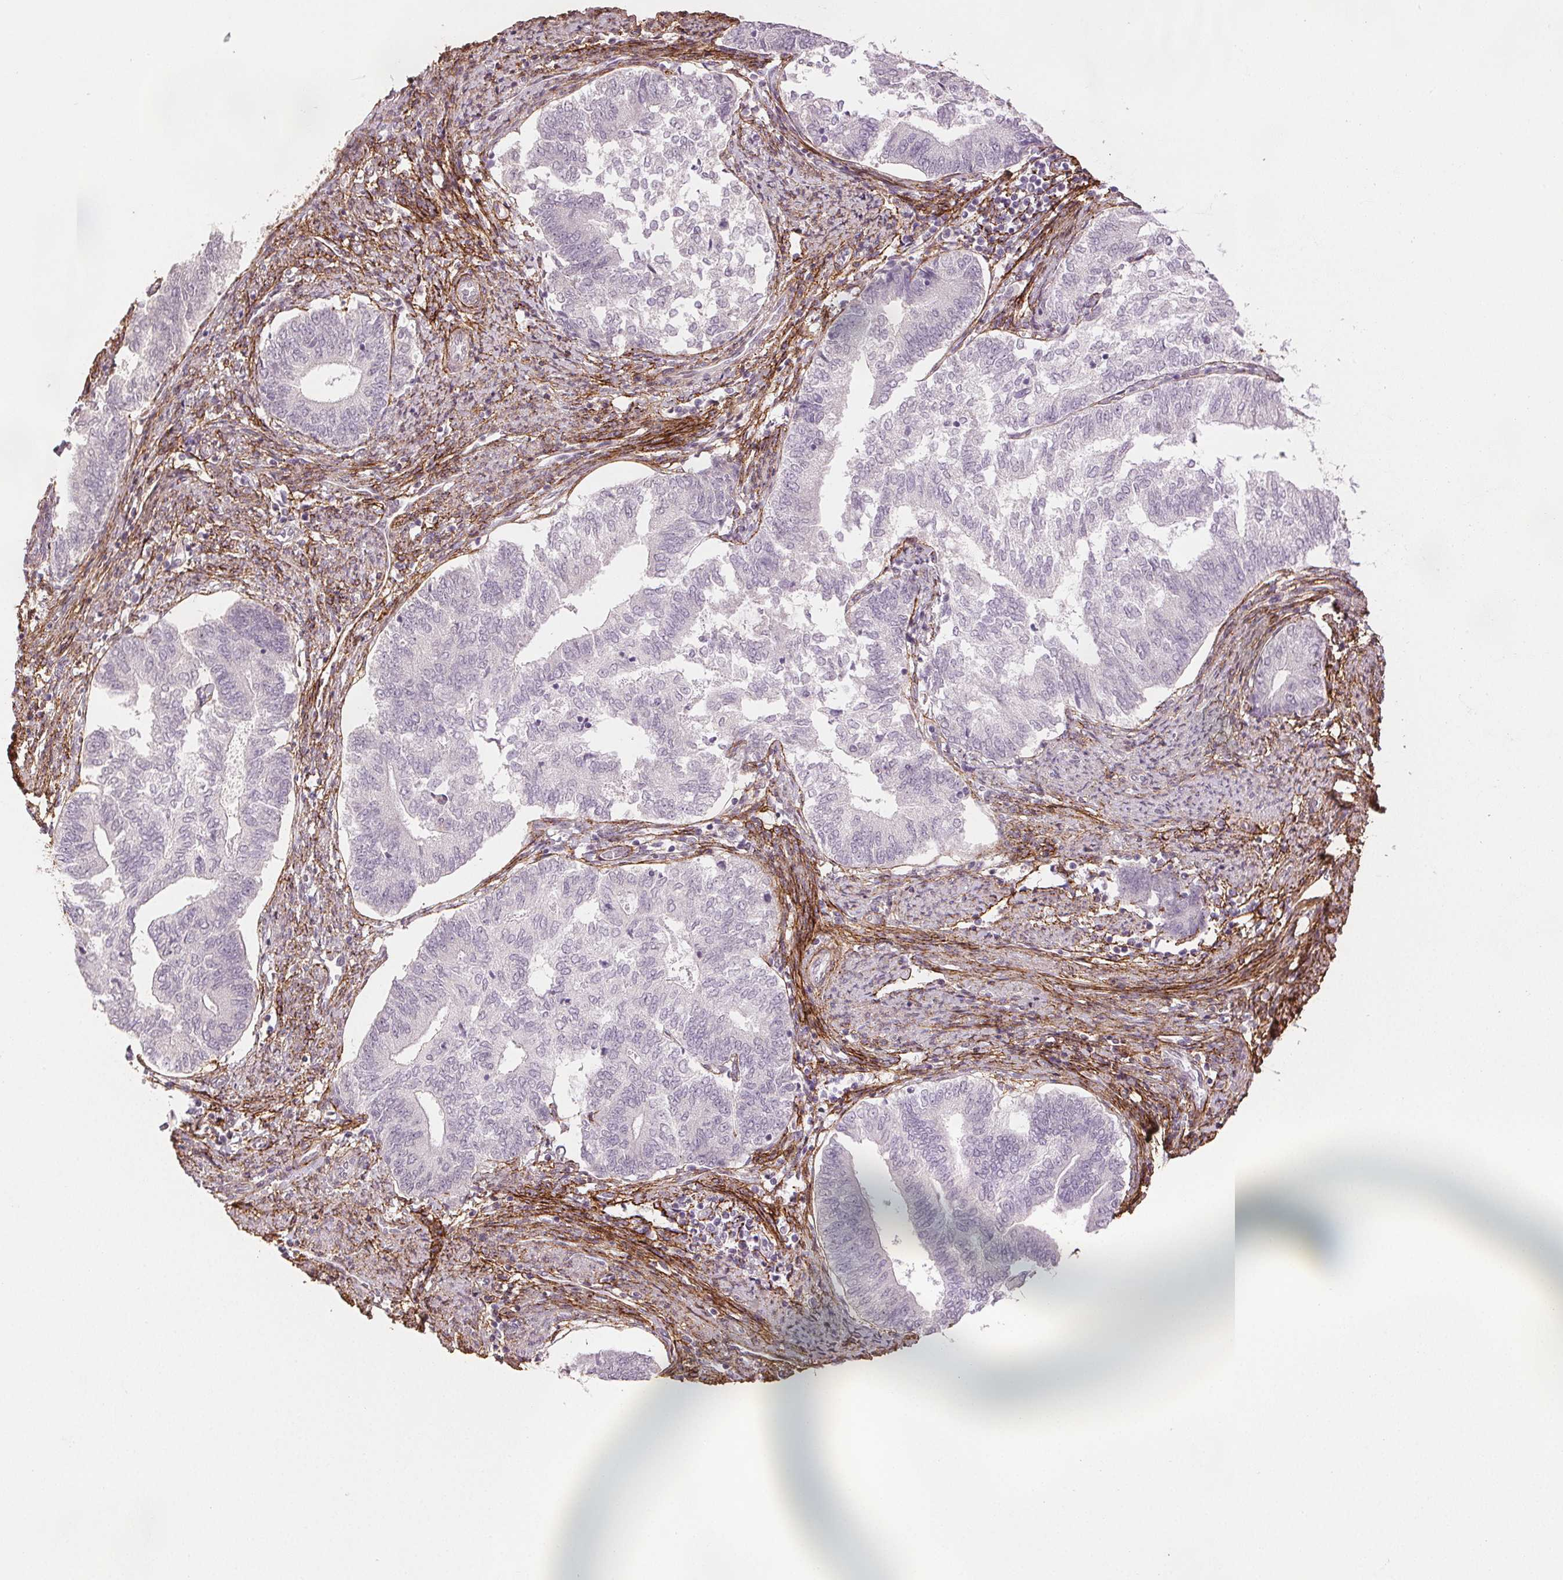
{"staining": {"intensity": "negative", "quantity": "none", "location": "none"}, "tissue": "endometrial cancer", "cell_type": "Tumor cells", "image_type": "cancer", "snomed": [{"axis": "morphology", "description": "Adenocarcinoma, NOS"}, {"axis": "topography", "description": "Endometrium"}], "caption": "Endometrial adenocarcinoma was stained to show a protein in brown. There is no significant staining in tumor cells.", "gene": "FBN1", "patient": {"sex": "female", "age": 65}}